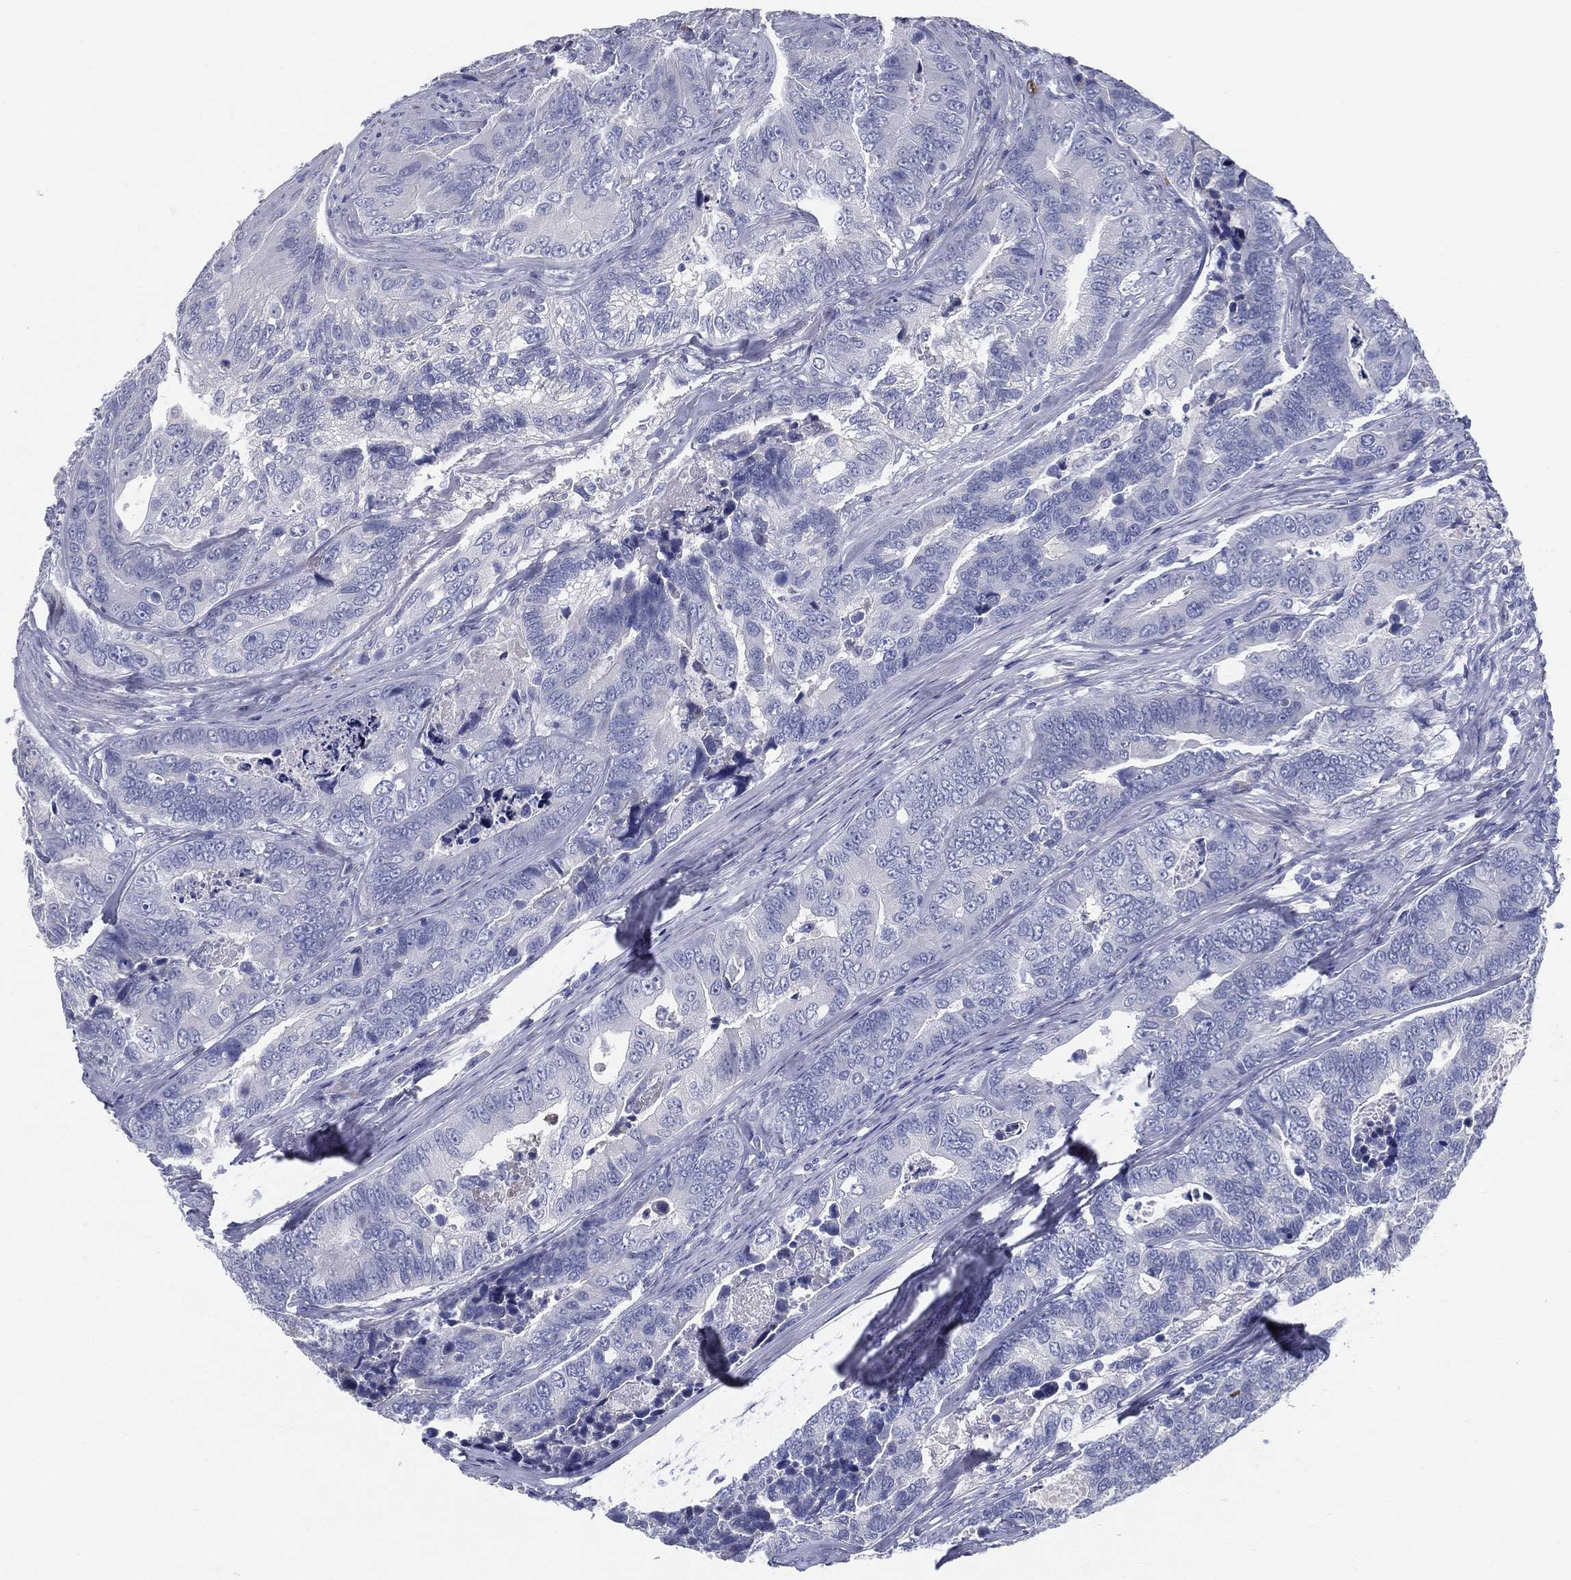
{"staining": {"intensity": "negative", "quantity": "none", "location": "none"}, "tissue": "colorectal cancer", "cell_type": "Tumor cells", "image_type": "cancer", "snomed": [{"axis": "morphology", "description": "Adenocarcinoma, NOS"}, {"axis": "topography", "description": "Colon"}], "caption": "Tumor cells show no significant protein expression in adenocarcinoma (colorectal).", "gene": "STS", "patient": {"sex": "female", "age": 72}}